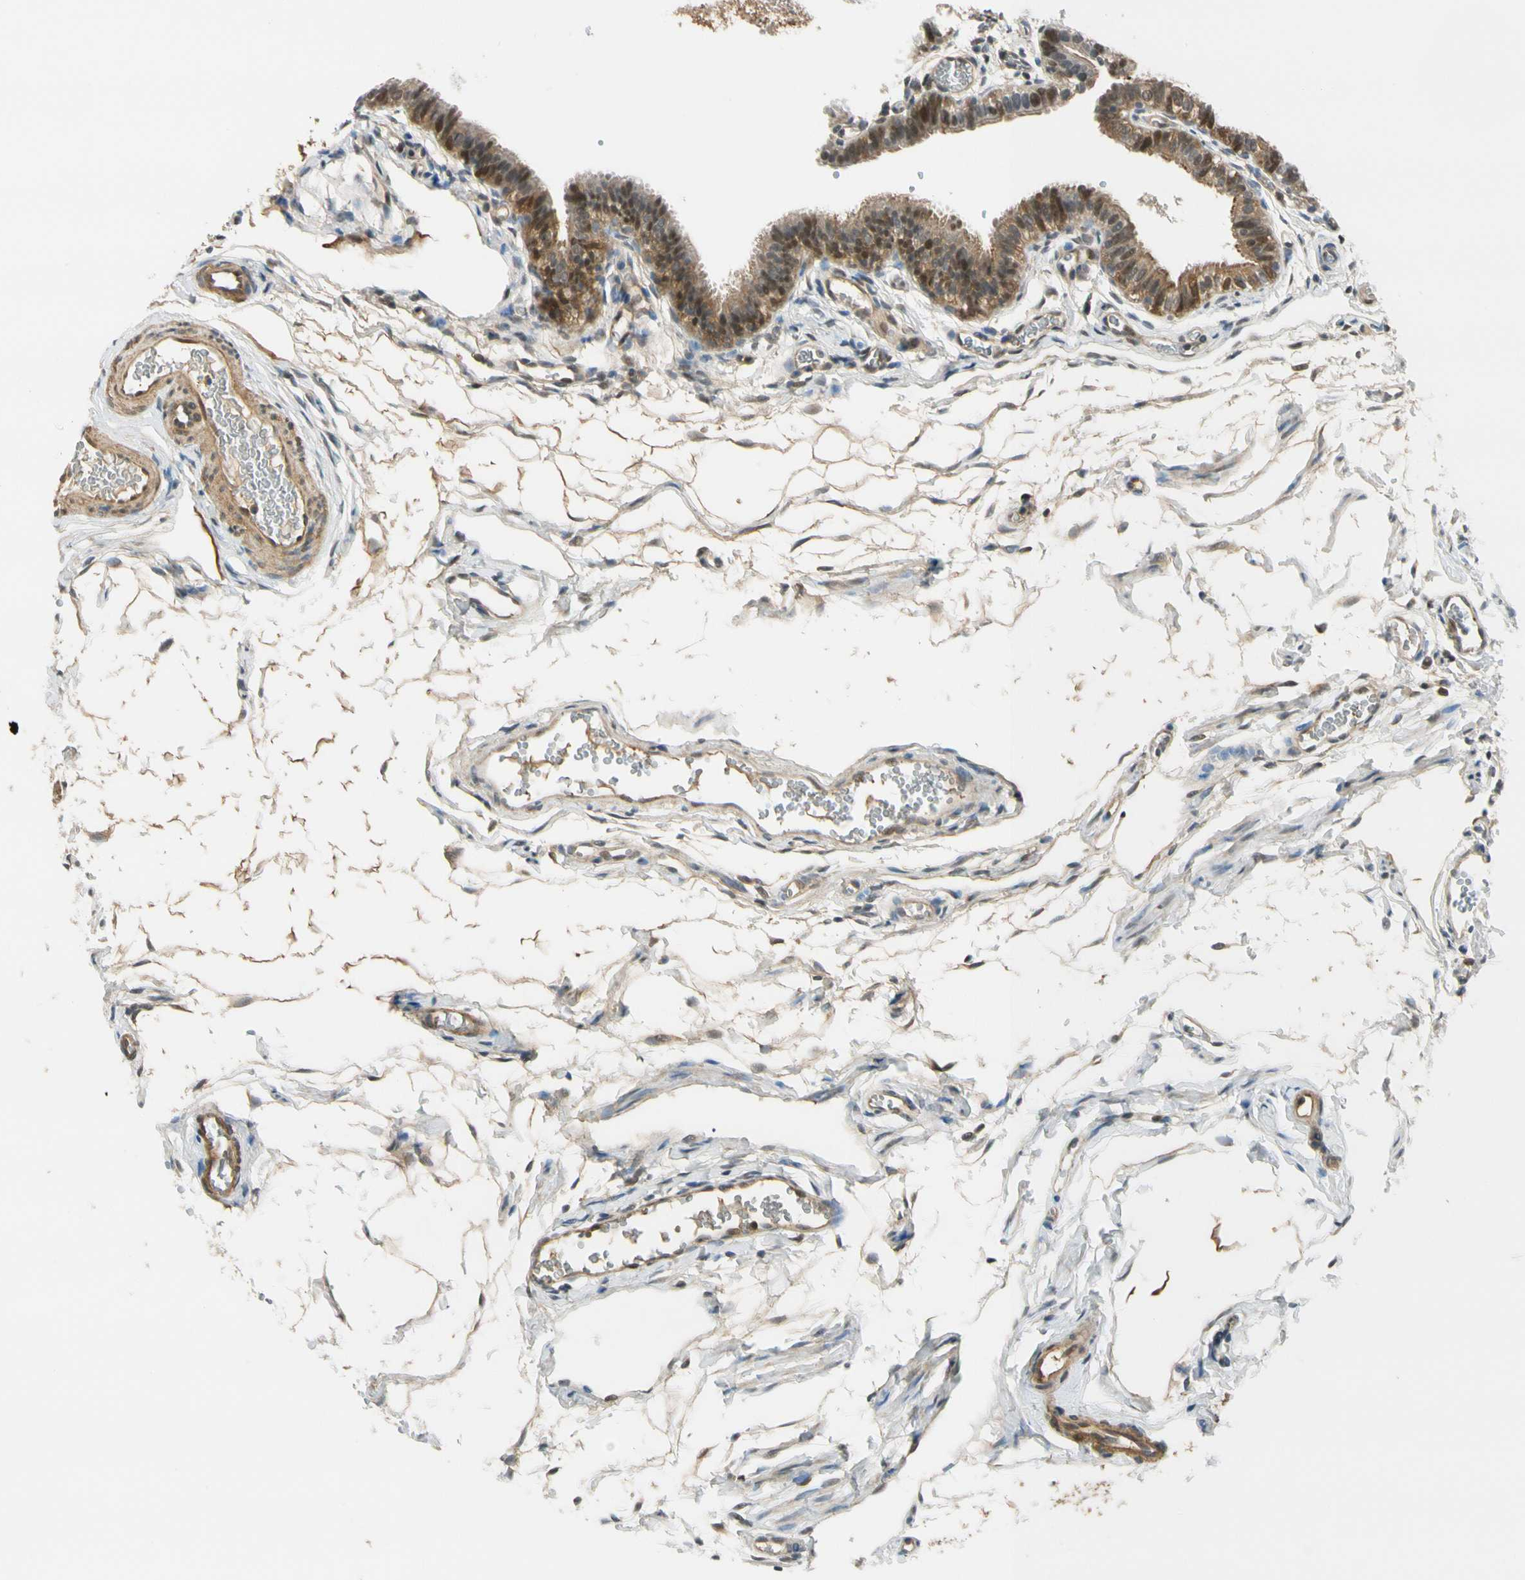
{"staining": {"intensity": "strong", "quantity": ">75%", "location": "cytoplasmic/membranous"}, "tissue": "fallopian tube", "cell_type": "Glandular cells", "image_type": "normal", "snomed": [{"axis": "morphology", "description": "Normal tissue, NOS"}, {"axis": "topography", "description": "Fallopian tube"}, {"axis": "topography", "description": "Placenta"}], "caption": "Strong cytoplasmic/membranous staining is present in approximately >75% of glandular cells in benign fallopian tube.", "gene": "RASGRF1", "patient": {"sex": "female", "age": 34}}